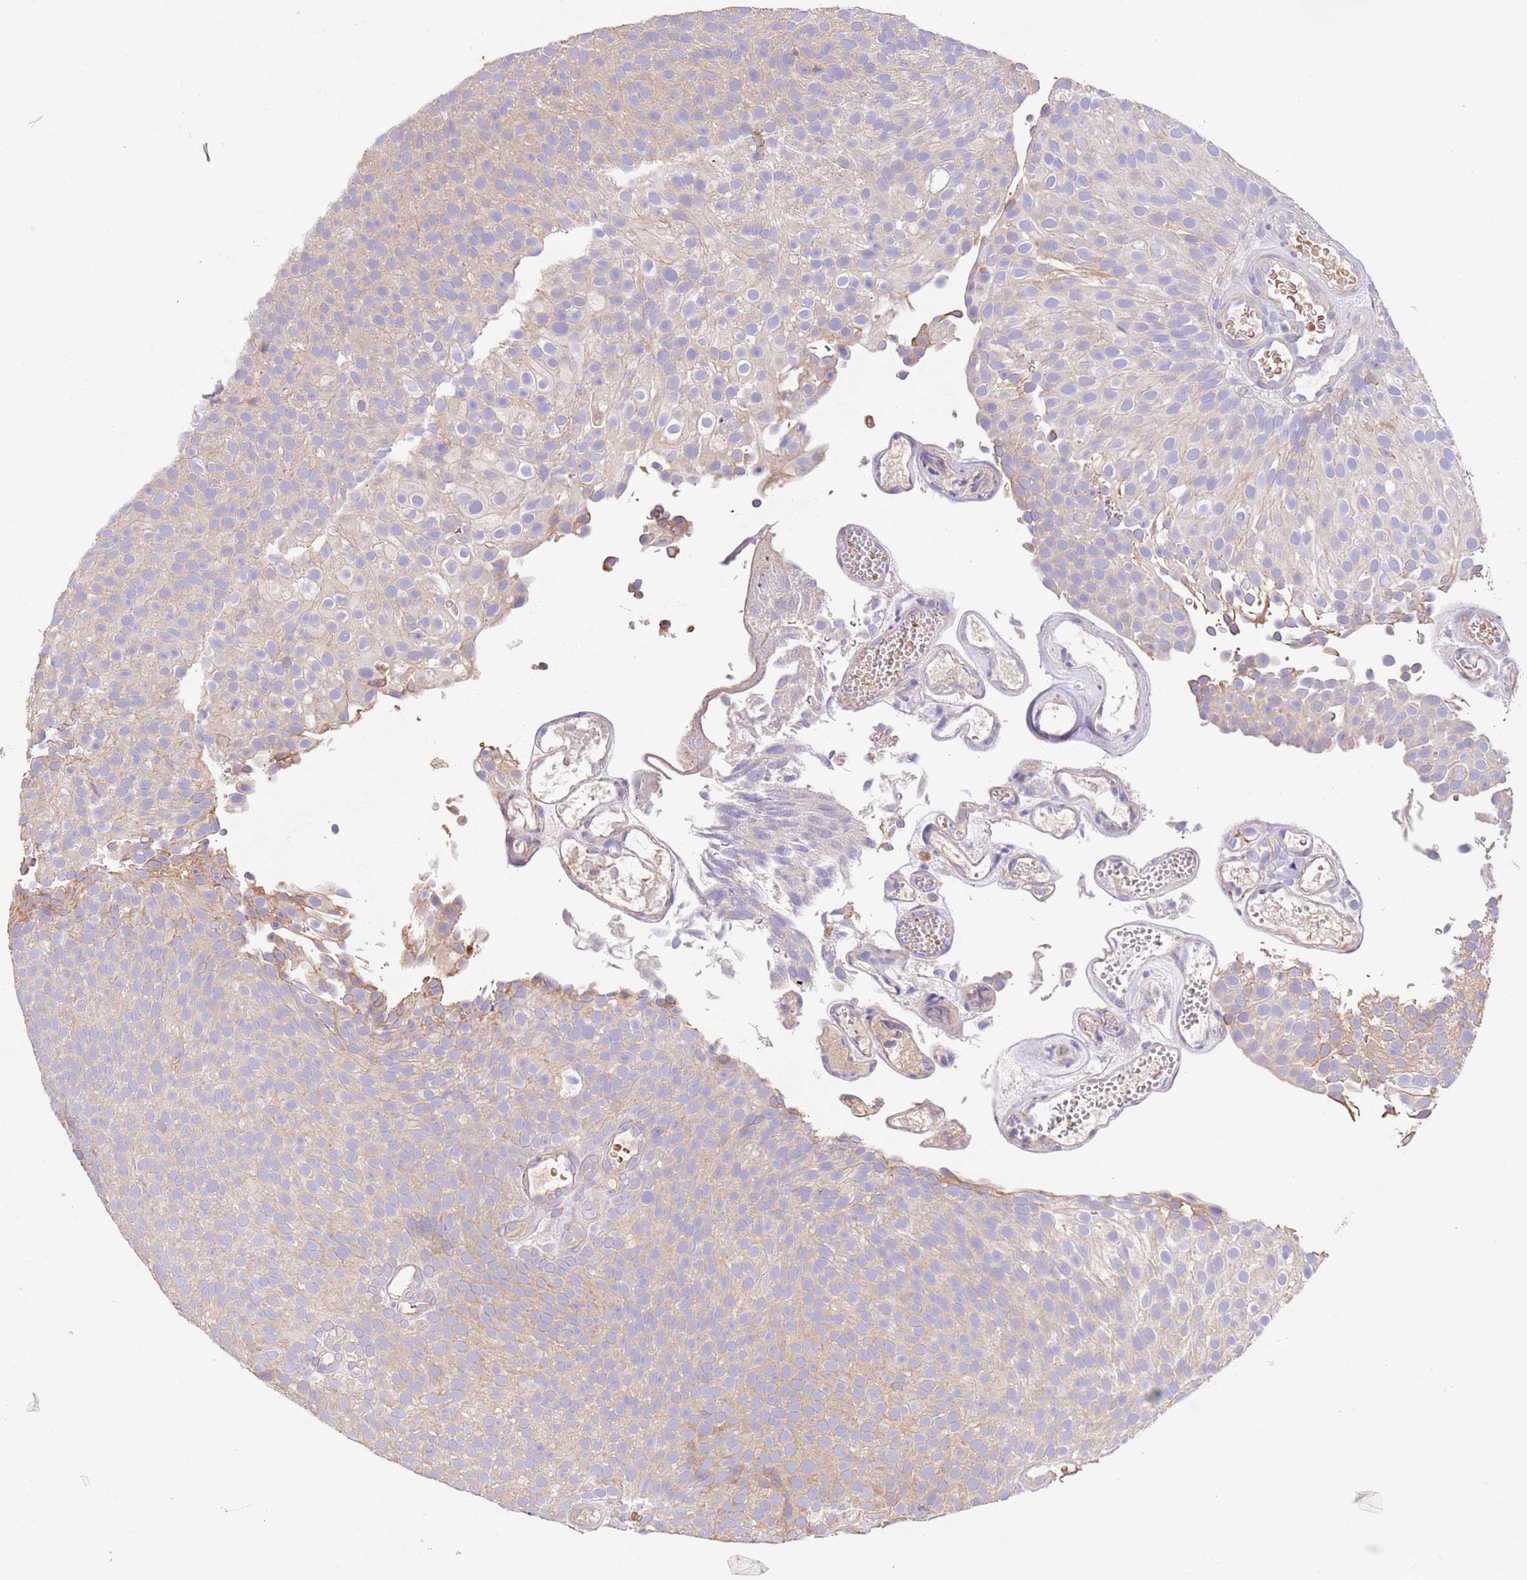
{"staining": {"intensity": "negative", "quantity": "none", "location": "none"}, "tissue": "urothelial cancer", "cell_type": "Tumor cells", "image_type": "cancer", "snomed": [{"axis": "morphology", "description": "Urothelial carcinoma, Low grade"}, {"axis": "topography", "description": "Urinary bladder"}], "caption": "Urothelial carcinoma (low-grade) stained for a protein using IHC reveals no staining tumor cells.", "gene": "FAM89B", "patient": {"sex": "male", "age": 78}}